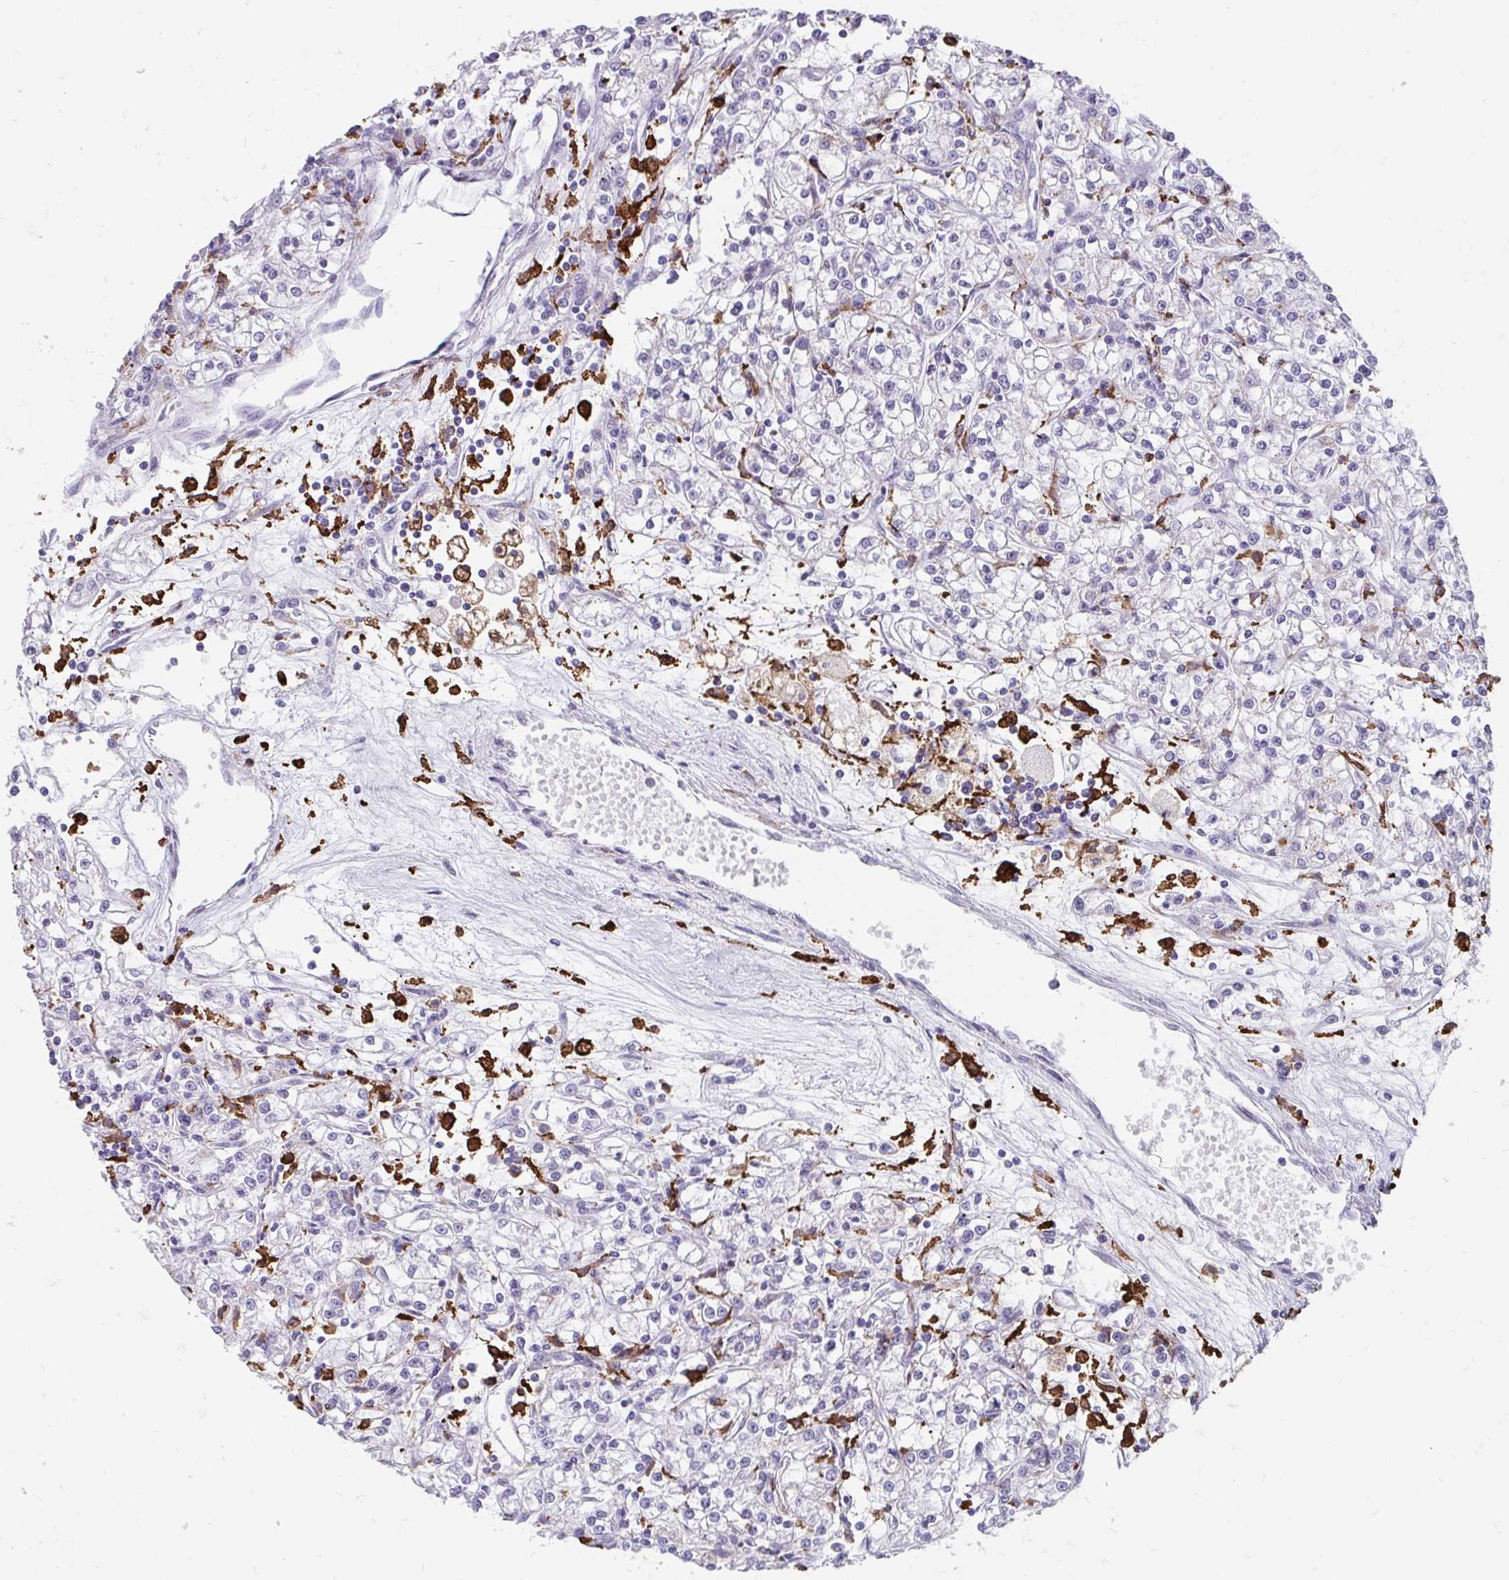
{"staining": {"intensity": "negative", "quantity": "none", "location": "none"}, "tissue": "renal cancer", "cell_type": "Tumor cells", "image_type": "cancer", "snomed": [{"axis": "morphology", "description": "Adenocarcinoma, NOS"}, {"axis": "topography", "description": "Kidney"}], "caption": "A micrograph of human renal adenocarcinoma is negative for staining in tumor cells.", "gene": "CD163", "patient": {"sex": "female", "age": 59}}